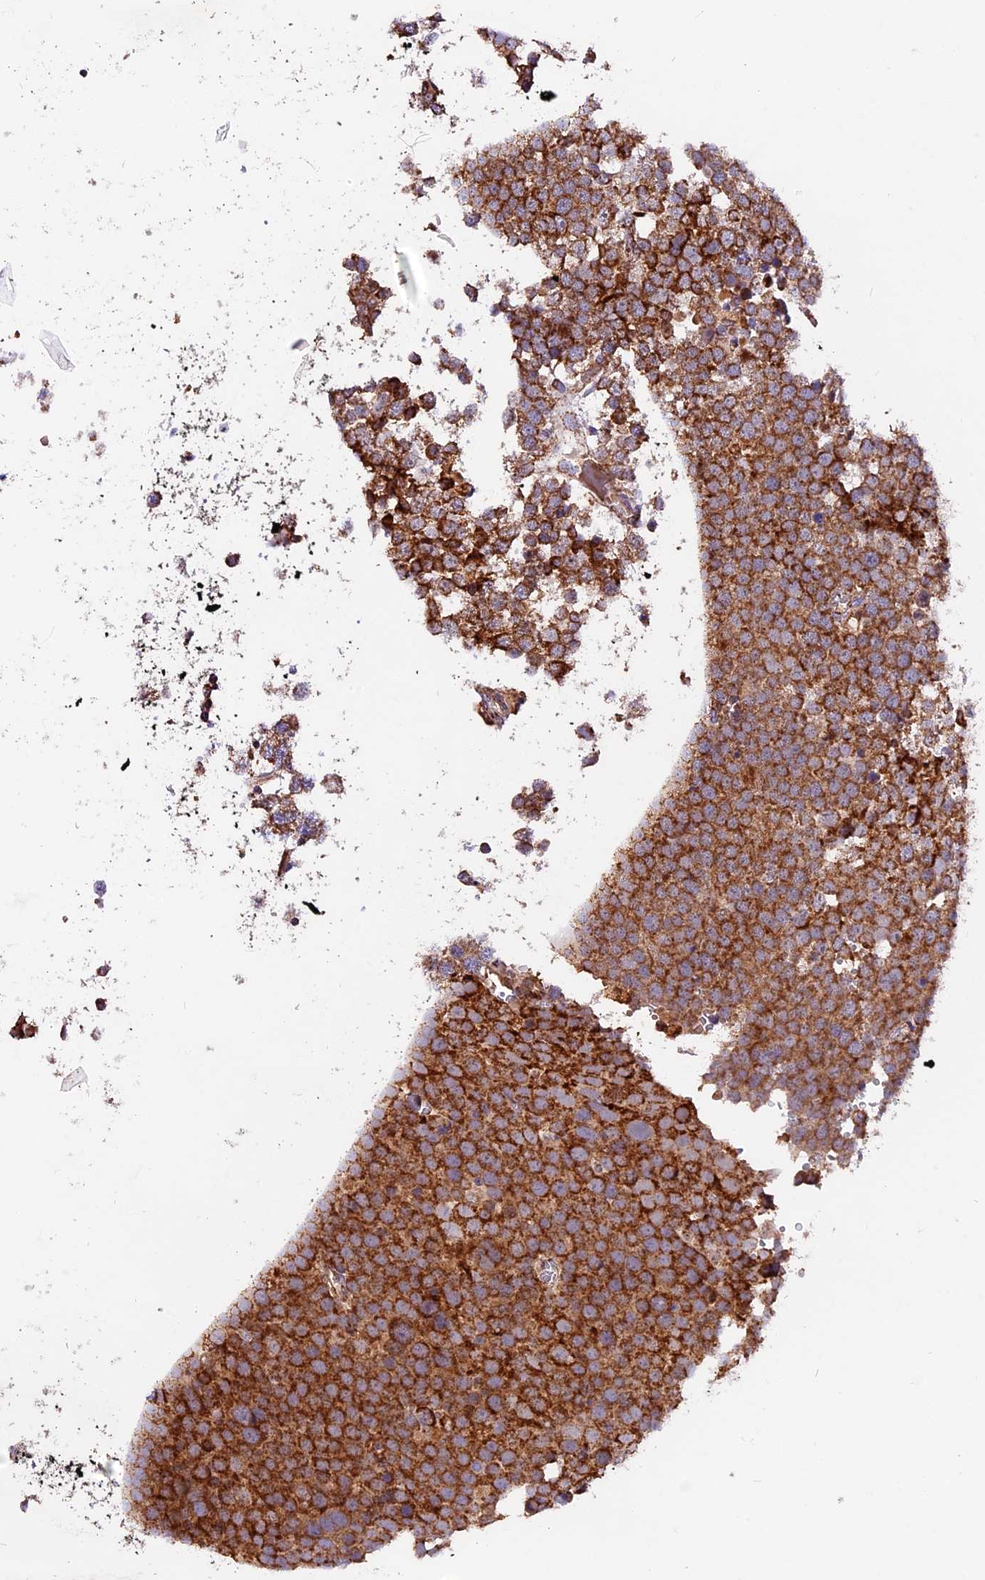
{"staining": {"intensity": "strong", "quantity": ">75%", "location": "cytoplasmic/membranous"}, "tissue": "testis cancer", "cell_type": "Tumor cells", "image_type": "cancer", "snomed": [{"axis": "morphology", "description": "Seminoma, NOS"}, {"axis": "topography", "description": "Testis"}], "caption": "The micrograph shows immunohistochemical staining of testis cancer. There is strong cytoplasmic/membranous staining is appreciated in approximately >75% of tumor cells.", "gene": "NDUFA8", "patient": {"sex": "male", "age": 71}}